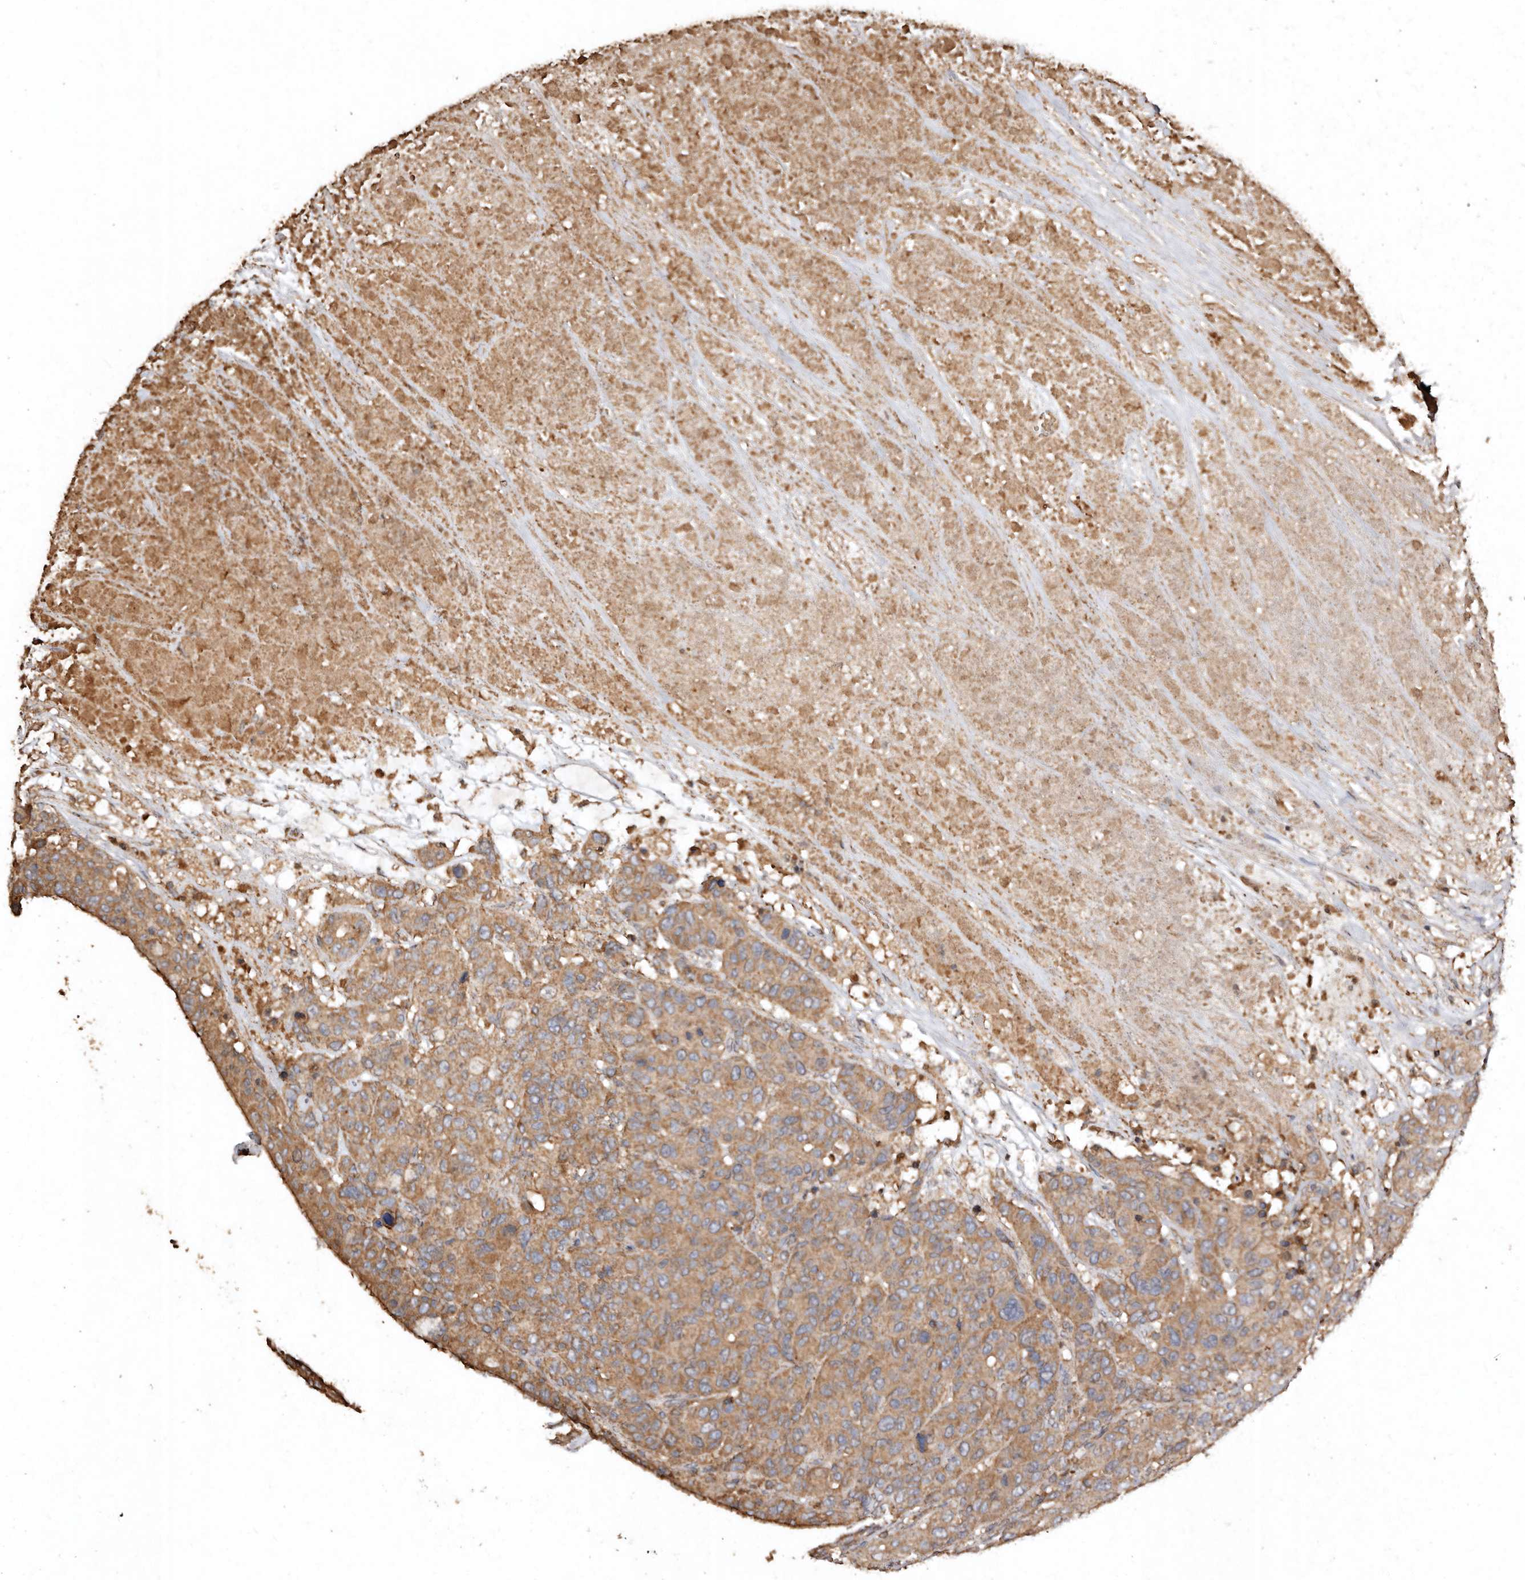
{"staining": {"intensity": "moderate", "quantity": ">75%", "location": "cytoplasmic/membranous"}, "tissue": "breast cancer", "cell_type": "Tumor cells", "image_type": "cancer", "snomed": [{"axis": "morphology", "description": "Duct carcinoma"}, {"axis": "topography", "description": "Breast"}], "caption": "A brown stain highlights moderate cytoplasmic/membranous positivity of a protein in breast infiltrating ductal carcinoma tumor cells.", "gene": "FARS2", "patient": {"sex": "female", "age": 37}}